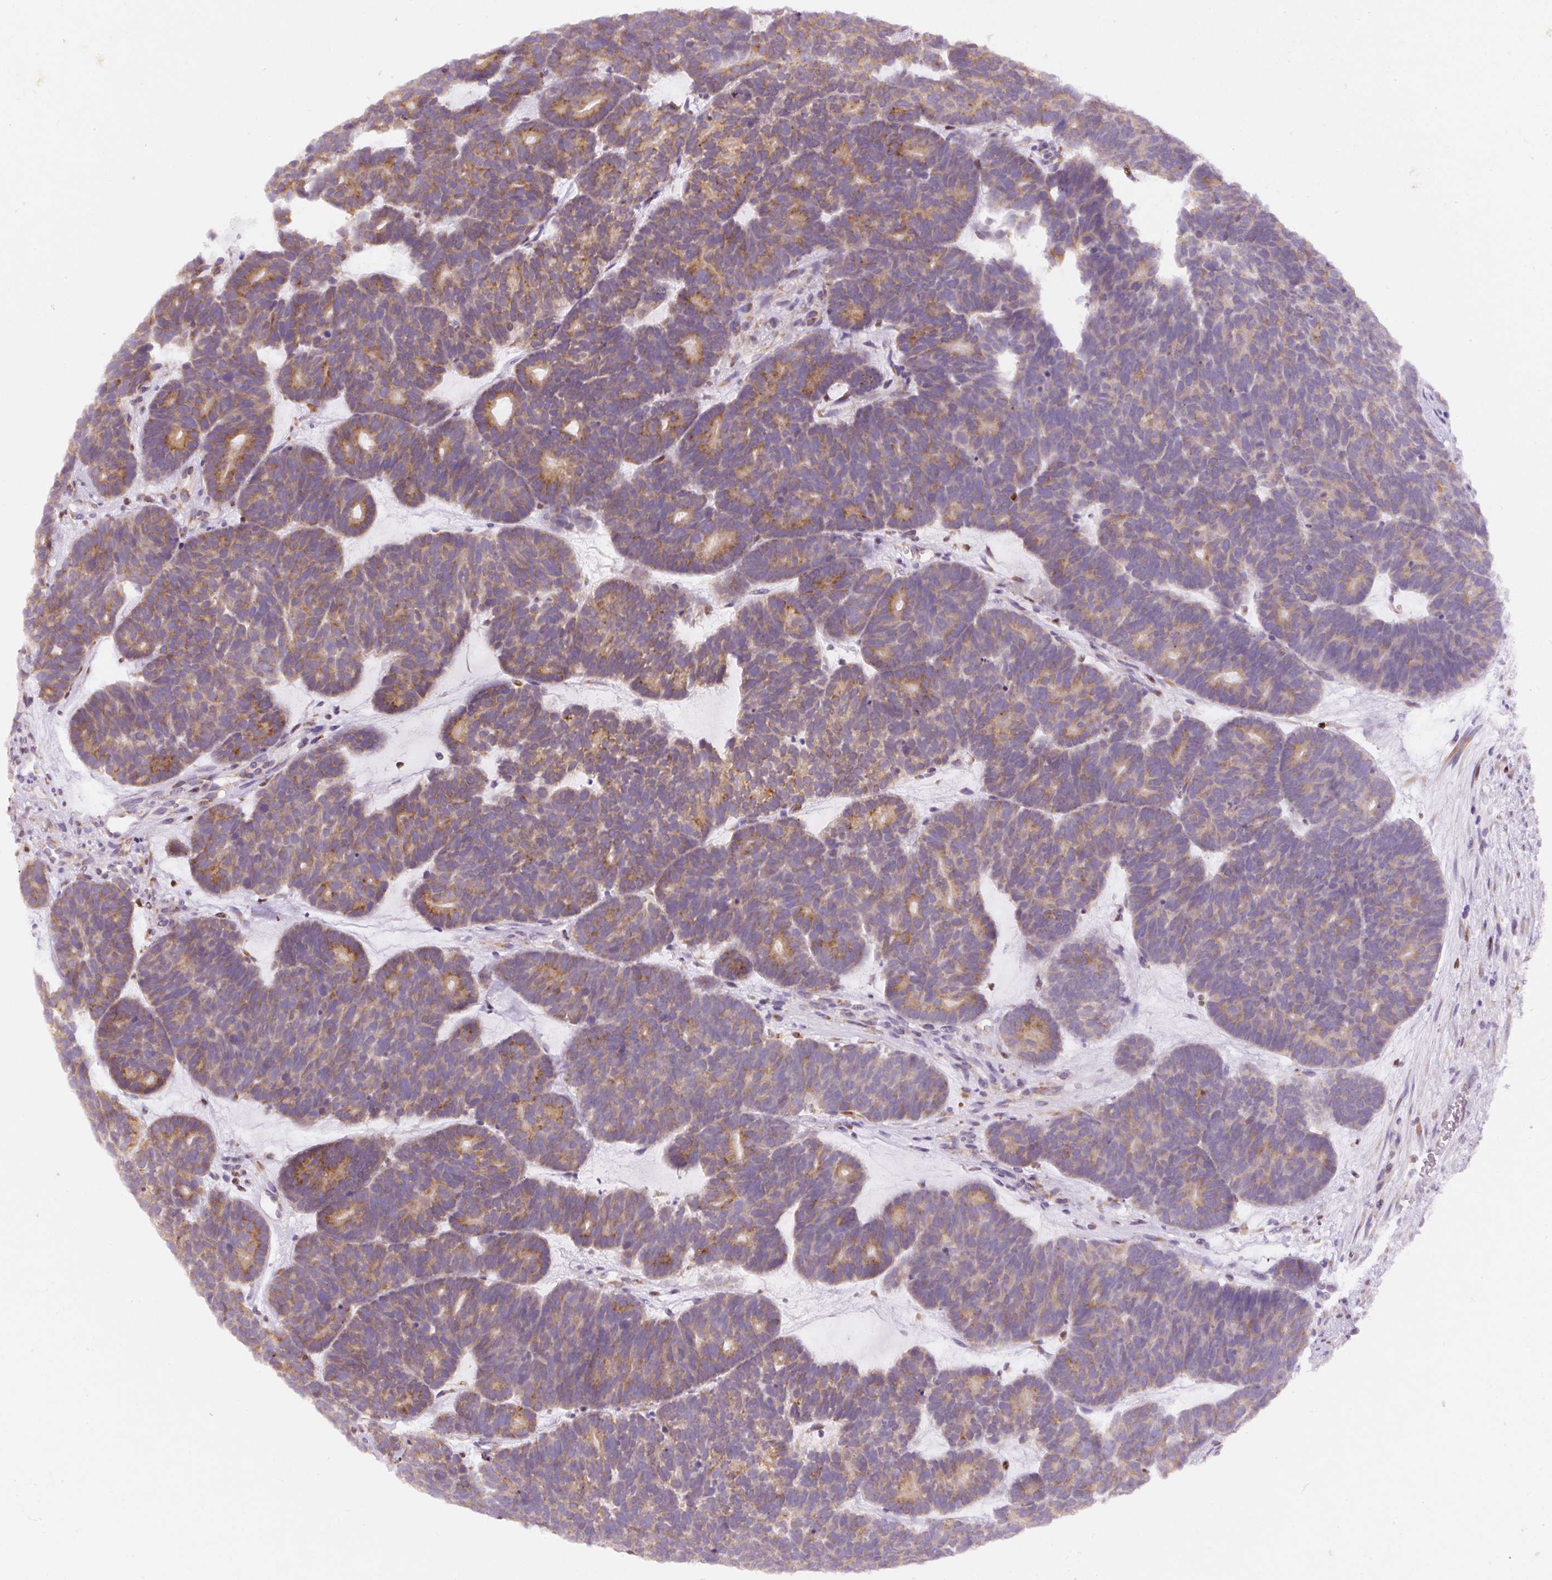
{"staining": {"intensity": "moderate", "quantity": "25%-75%", "location": "cytoplasmic/membranous"}, "tissue": "head and neck cancer", "cell_type": "Tumor cells", "image_type": "cancer", "snomed": [{"axis": "morphology", "description": "Adenocarcinoma, NOS"}, {"axis": "topography", "description": "Head-Neck"}], "caption": "IHC photomicrograph of adenocarcinoma (head and neck) stained for a protein (brown), which demonstrates medium levels of moderate cytoplasmic/membranous positivity in approximately 25%-75% of tumor cells.", "gene": "DDOST", "patient": {"sex": "female", "age": 81}}